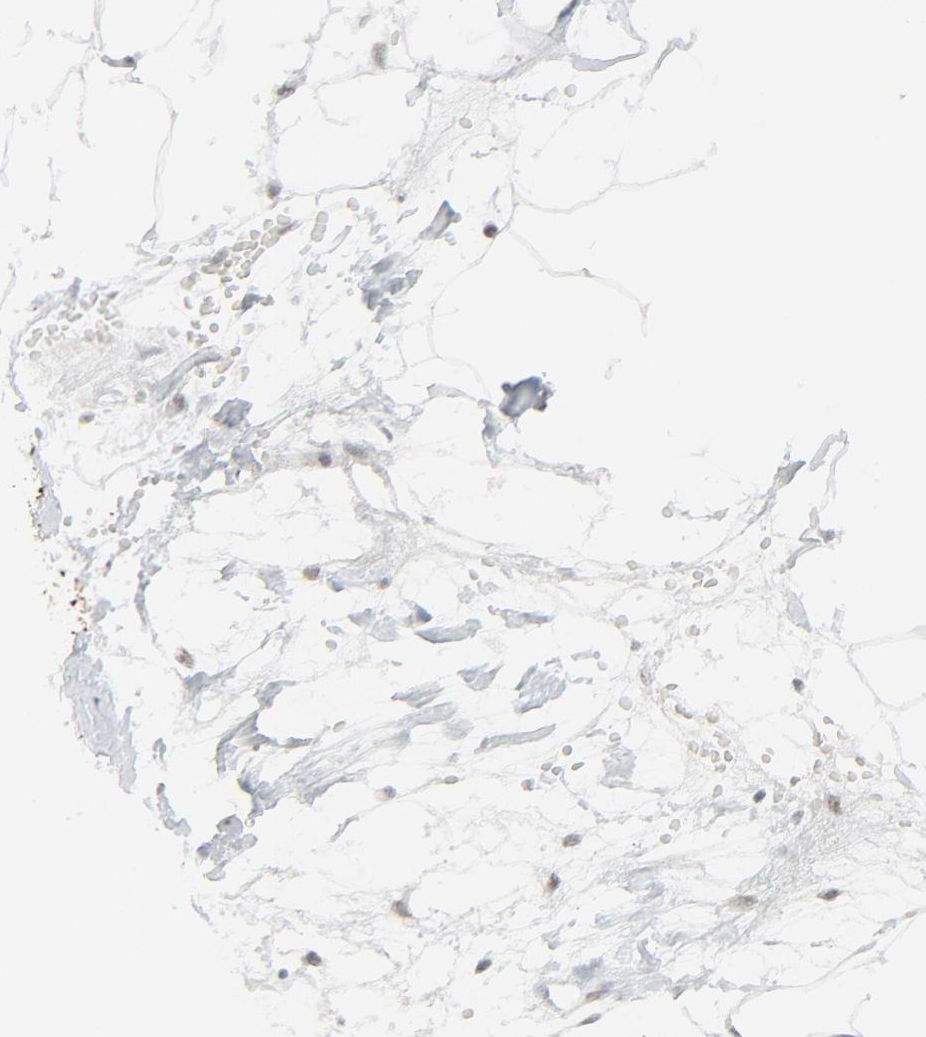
{"staining": {"intensity": "negative", "quantity": "none", "location": "none"}, "tissue": "adipose tissue", "cell_type": "Adipocytes", "image_type": "normal", "snomed": [{"axis": "morphology", "description": "Normal tissue, NOS"}, {"axis": "morphology", "description": "Adenocarcinoma, NOS"}, {"axis": "topography", "description": "Colon"}, {"axis": "topography", "description": "Peripheral nerve tissue"}], "caption": "Immunohistochemistry (IHC) histopathology image of unremarkable adipose tissue stained for a protein (brown), which reveals no staining in adipocytes. Brightfield microscopy of immunohistochemistry stained with DAB (3,3'-diaminobenzidine) (brown) and hematoxylin (blue), captured at high magnification.", "gene": "FBXO28", "patient": {"sex": "male", "age": 14}}